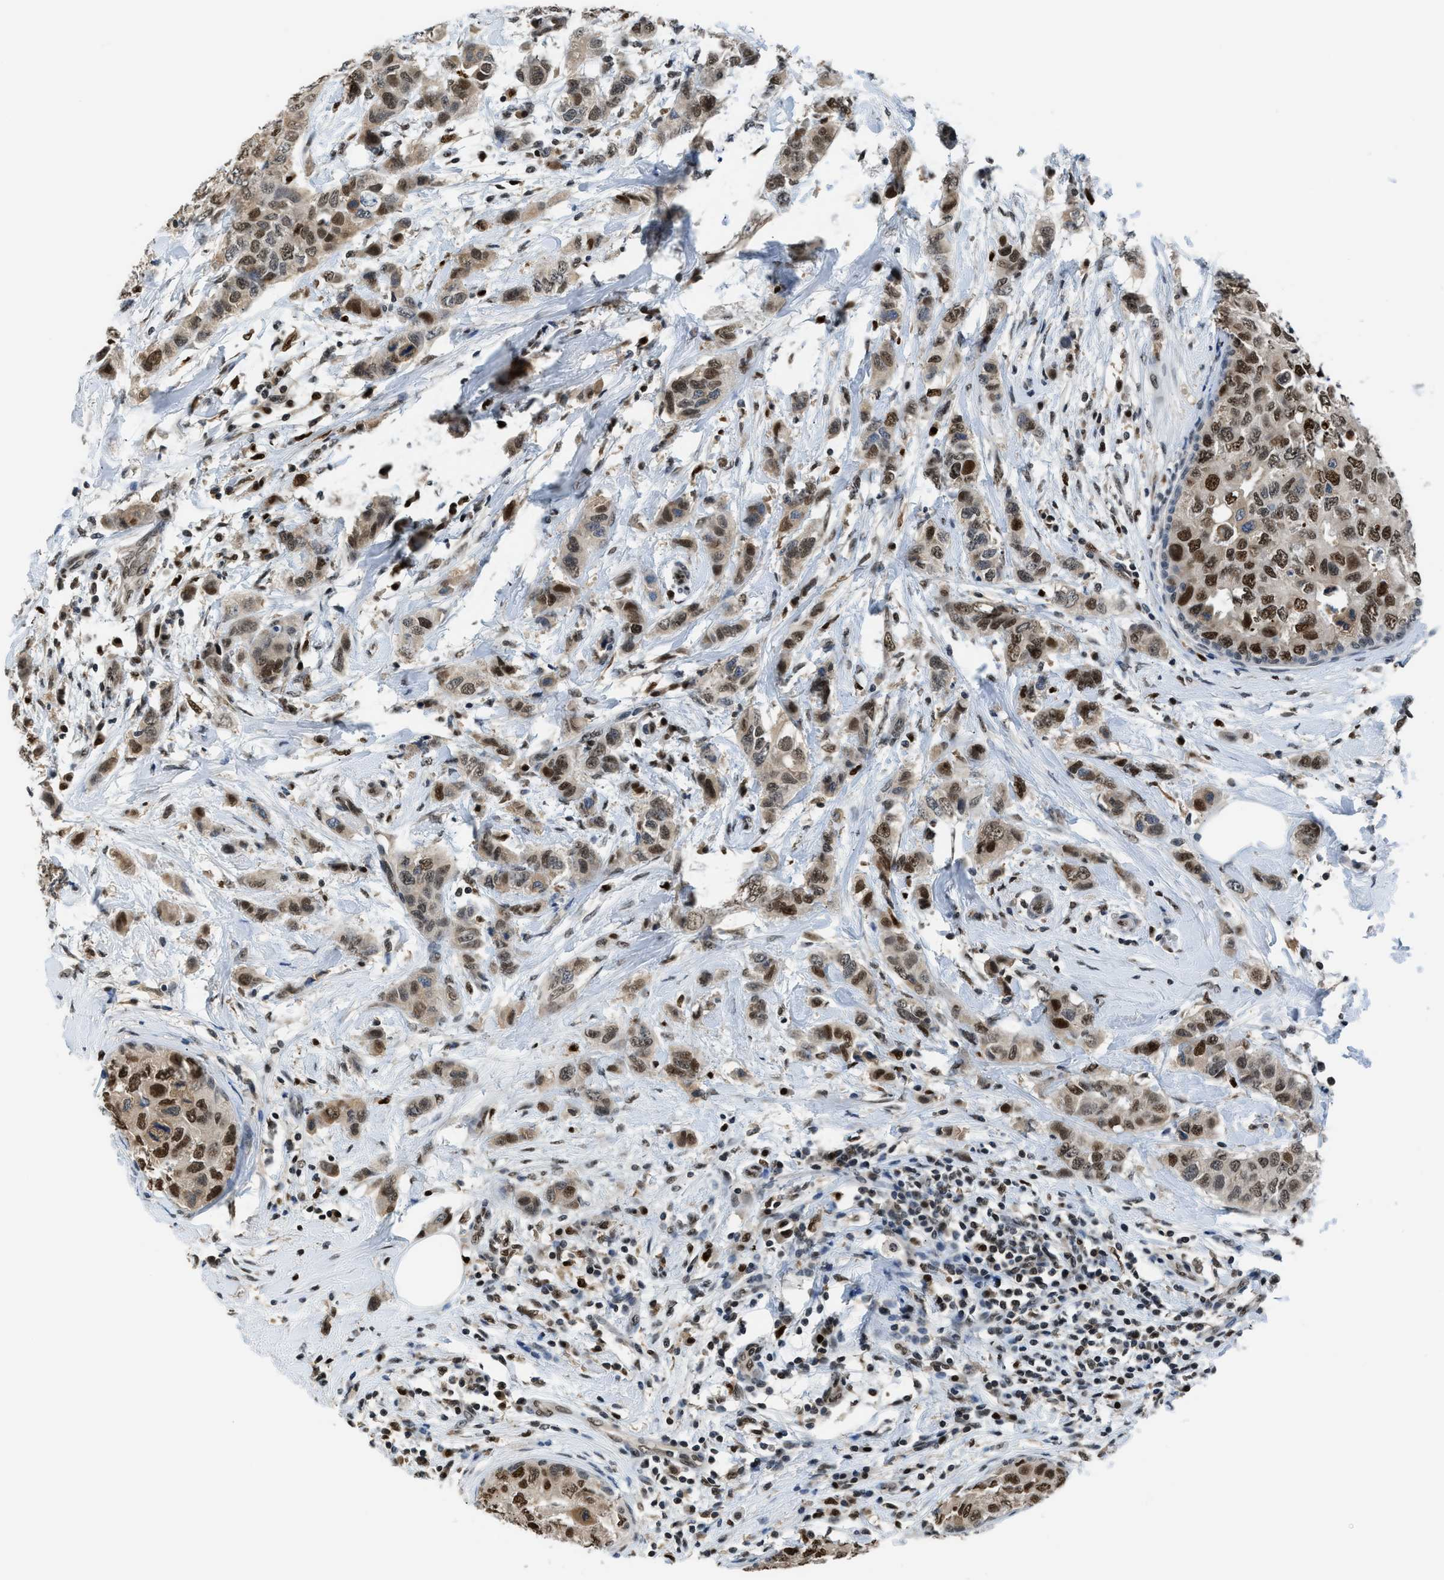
{"staining": {"intensity": "moderate", "quantity": ">75%", "location": "nuclear"}, "tissue": "breast cancer", "cell_type": "Tumor cells", "image_type": "cancer", "snomed": [{"axis": "morphology", "description": "Duct carcinoma"}, {"axis": "topography", "description": "Breast"}], "caption": "Immunohistochemistry of human breast cancer exhibits medium levels of moderate nuclear expression in approximately >75% of tumor cells.", "gene": "ALX1", "patient": {"sex": "female", "age": 37}}